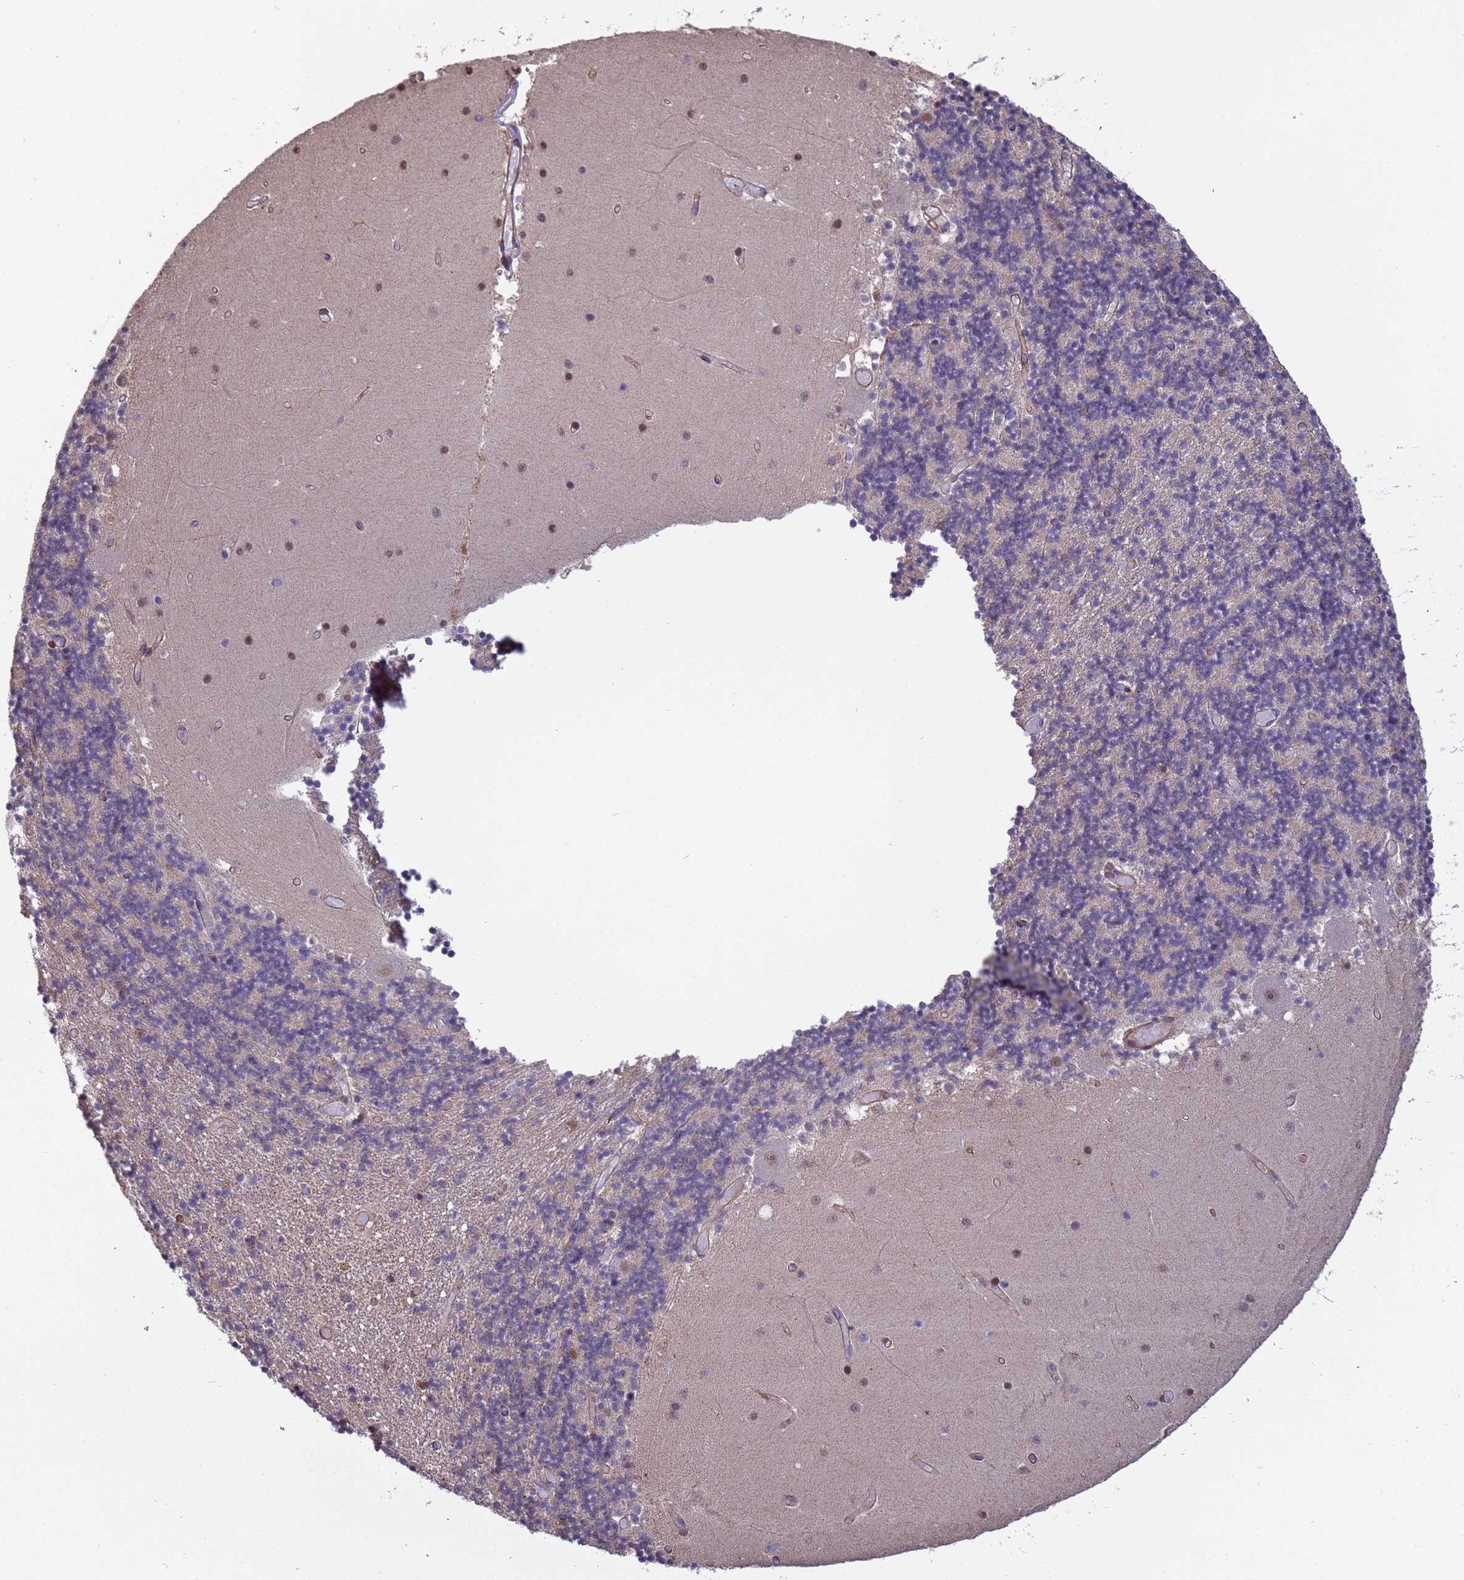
{"staining": {"intensity": "weak", "quantity": "25%-75%", "location": "cytoplasmic/membranous"}, "tissue": "cerebellum", "cell_type": "Cells in granular layer", "image_type": "normal", "snomed": [{"axis": "morphology", "description": "Normal tissue, NOS"}, {"axis": "topography", "description": "Cerebellum"}], "caption": "Weak cytoplasmic/membranous positivity for a protein is appreciated in about 25%-75% of cells in granular layer of unremarkable cerebellum using immunohistochemistry.", "gene": "ITGB4", "patient": {"sex": "female", "age": 28}}